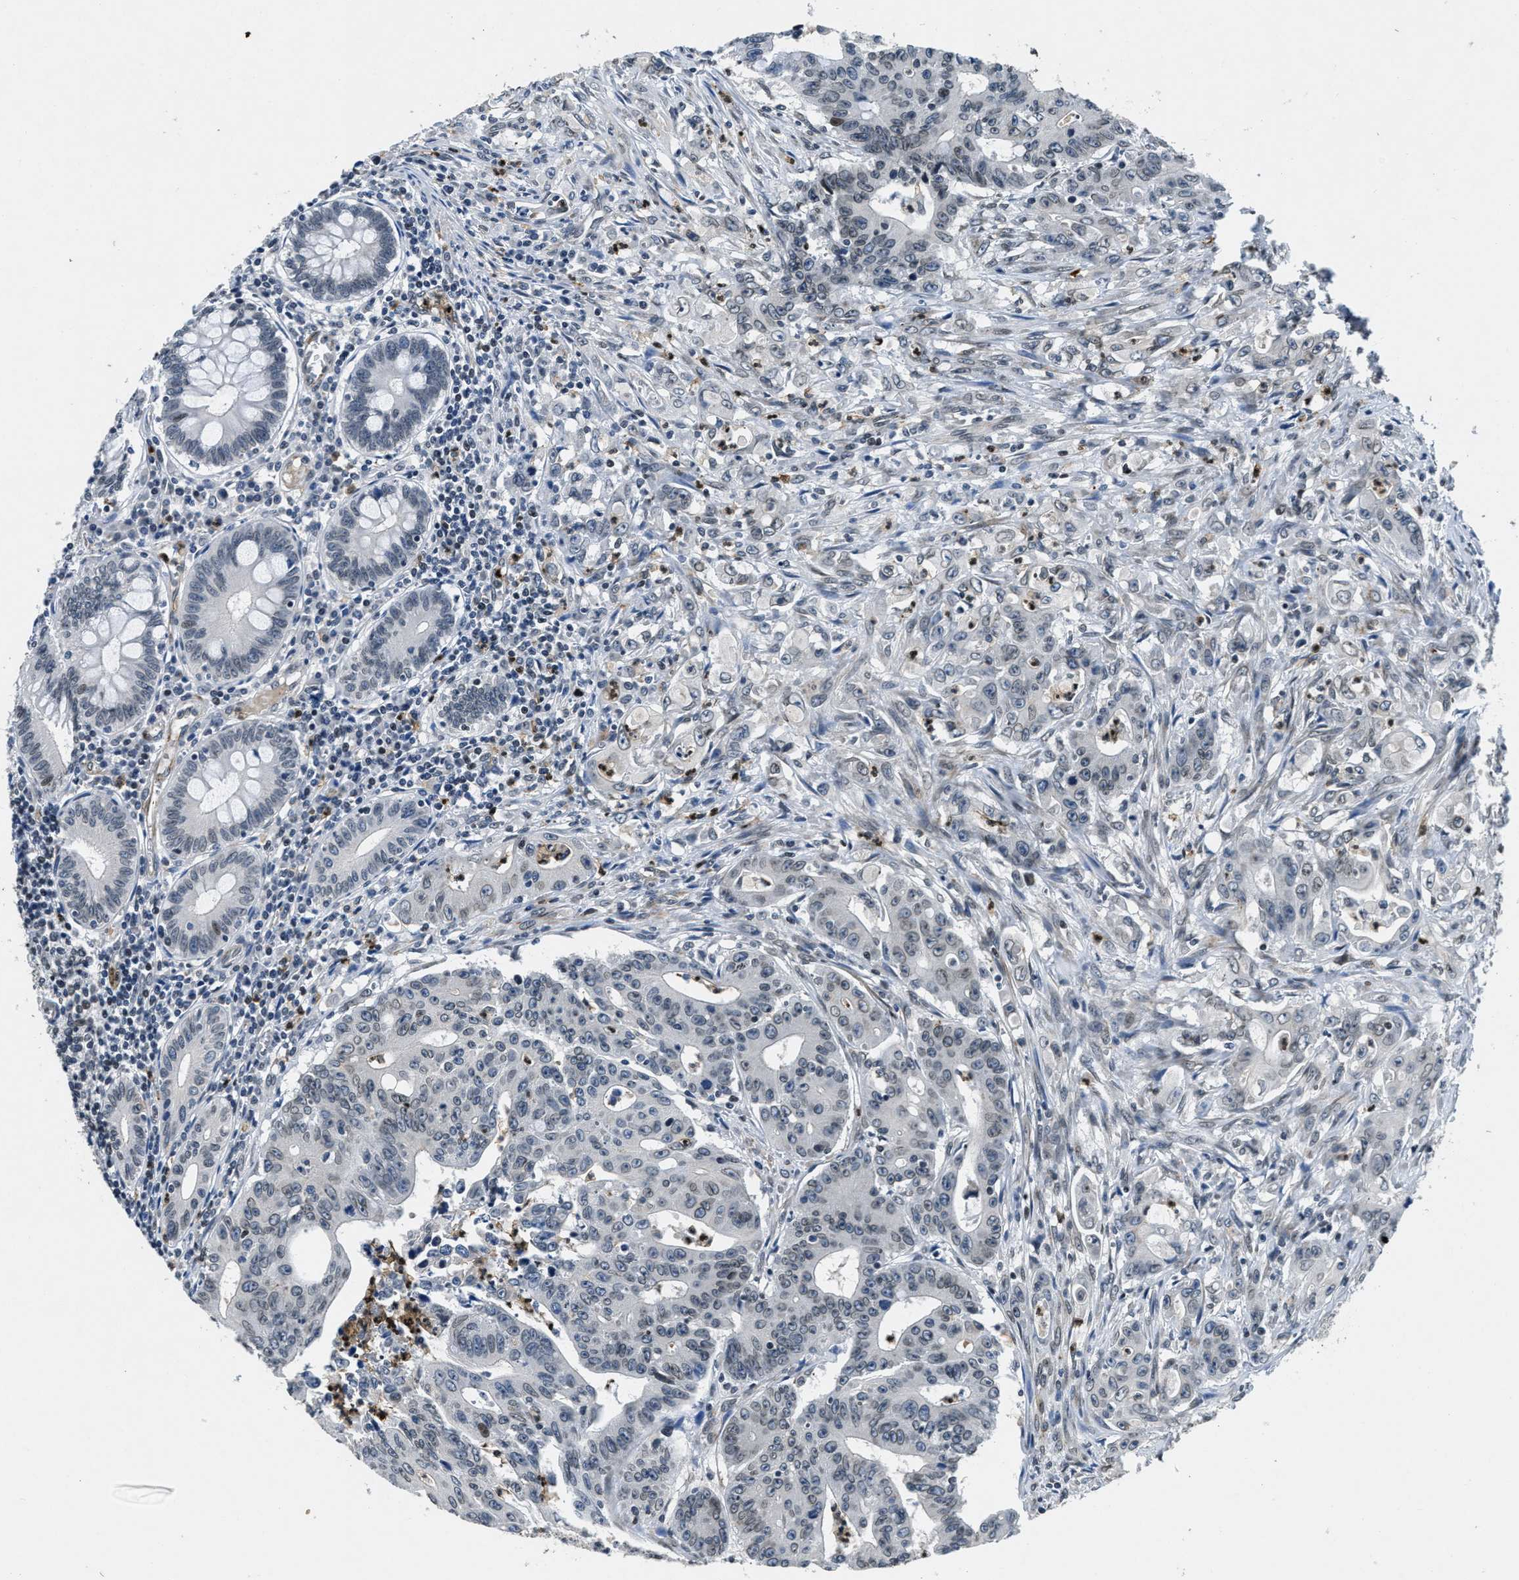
{"staining": {"intensity": "weak", "quantity": "25%-75%", "location": "nuclear"}, "tissue": "colorectal cancer", "cell_type": "Tumor cells", "image_type": "cancer", "snomed": [{"axis": "morphology", "description": "Adenocarcinoma, NOS"}, {"axis": "topography", "description": "Colon"}], "caption": "Immunohistochemistry histopathology image of neoplastic tissue: colorectal cancer (adenocarcinoma) stained using immunohistochemistry (IHC) displays low levels of weak protein expression localized specifically in the nuclear of tumor cells, appearing as a nuclear brown color.", "gene": "ZC3HC1", "patient": {"sex": "male", "age": 45}}